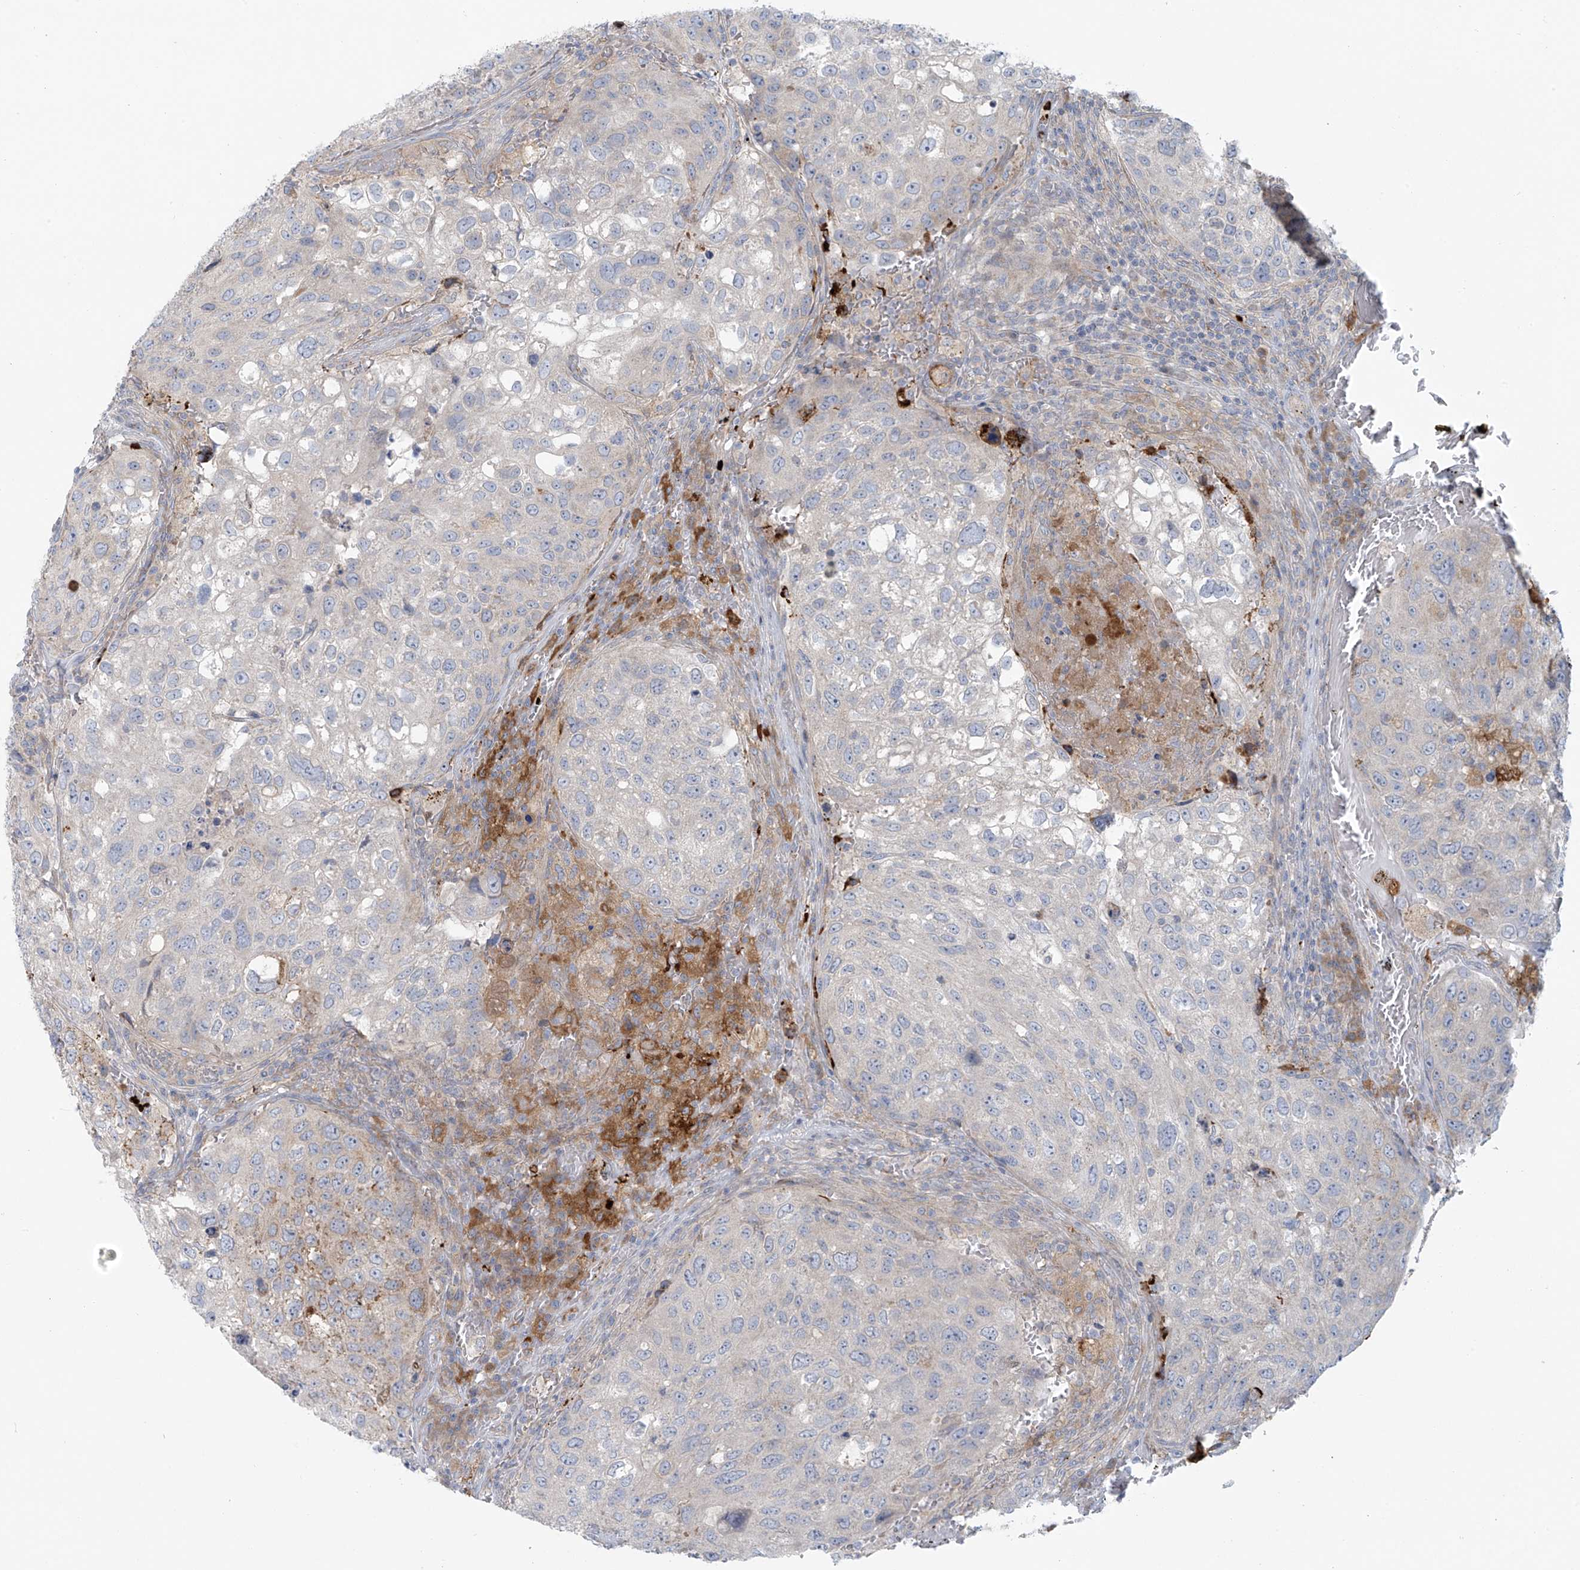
{"staining": {"intensity": "negative", "quantity": "none", "location": "none"}, "tissue": "urothelial cancer", "cell_type": "Tumor cells", "image_type": "cancer", "snomed": [{"axis": "morphology", "description": "Urothelial carcinoma, High grade"}, {"axis": "topography", "description": "Lymph node"}, {"axis": "topography", "description": "Urinary bladder"}], "caption": "DAB immunohistochemical staining of urothelial carcinoma (high-grade) demonstrates no significant positivity in tumor cells.", "gene": "LZTS3", "patient": {"sex": "male", "age": 51}}